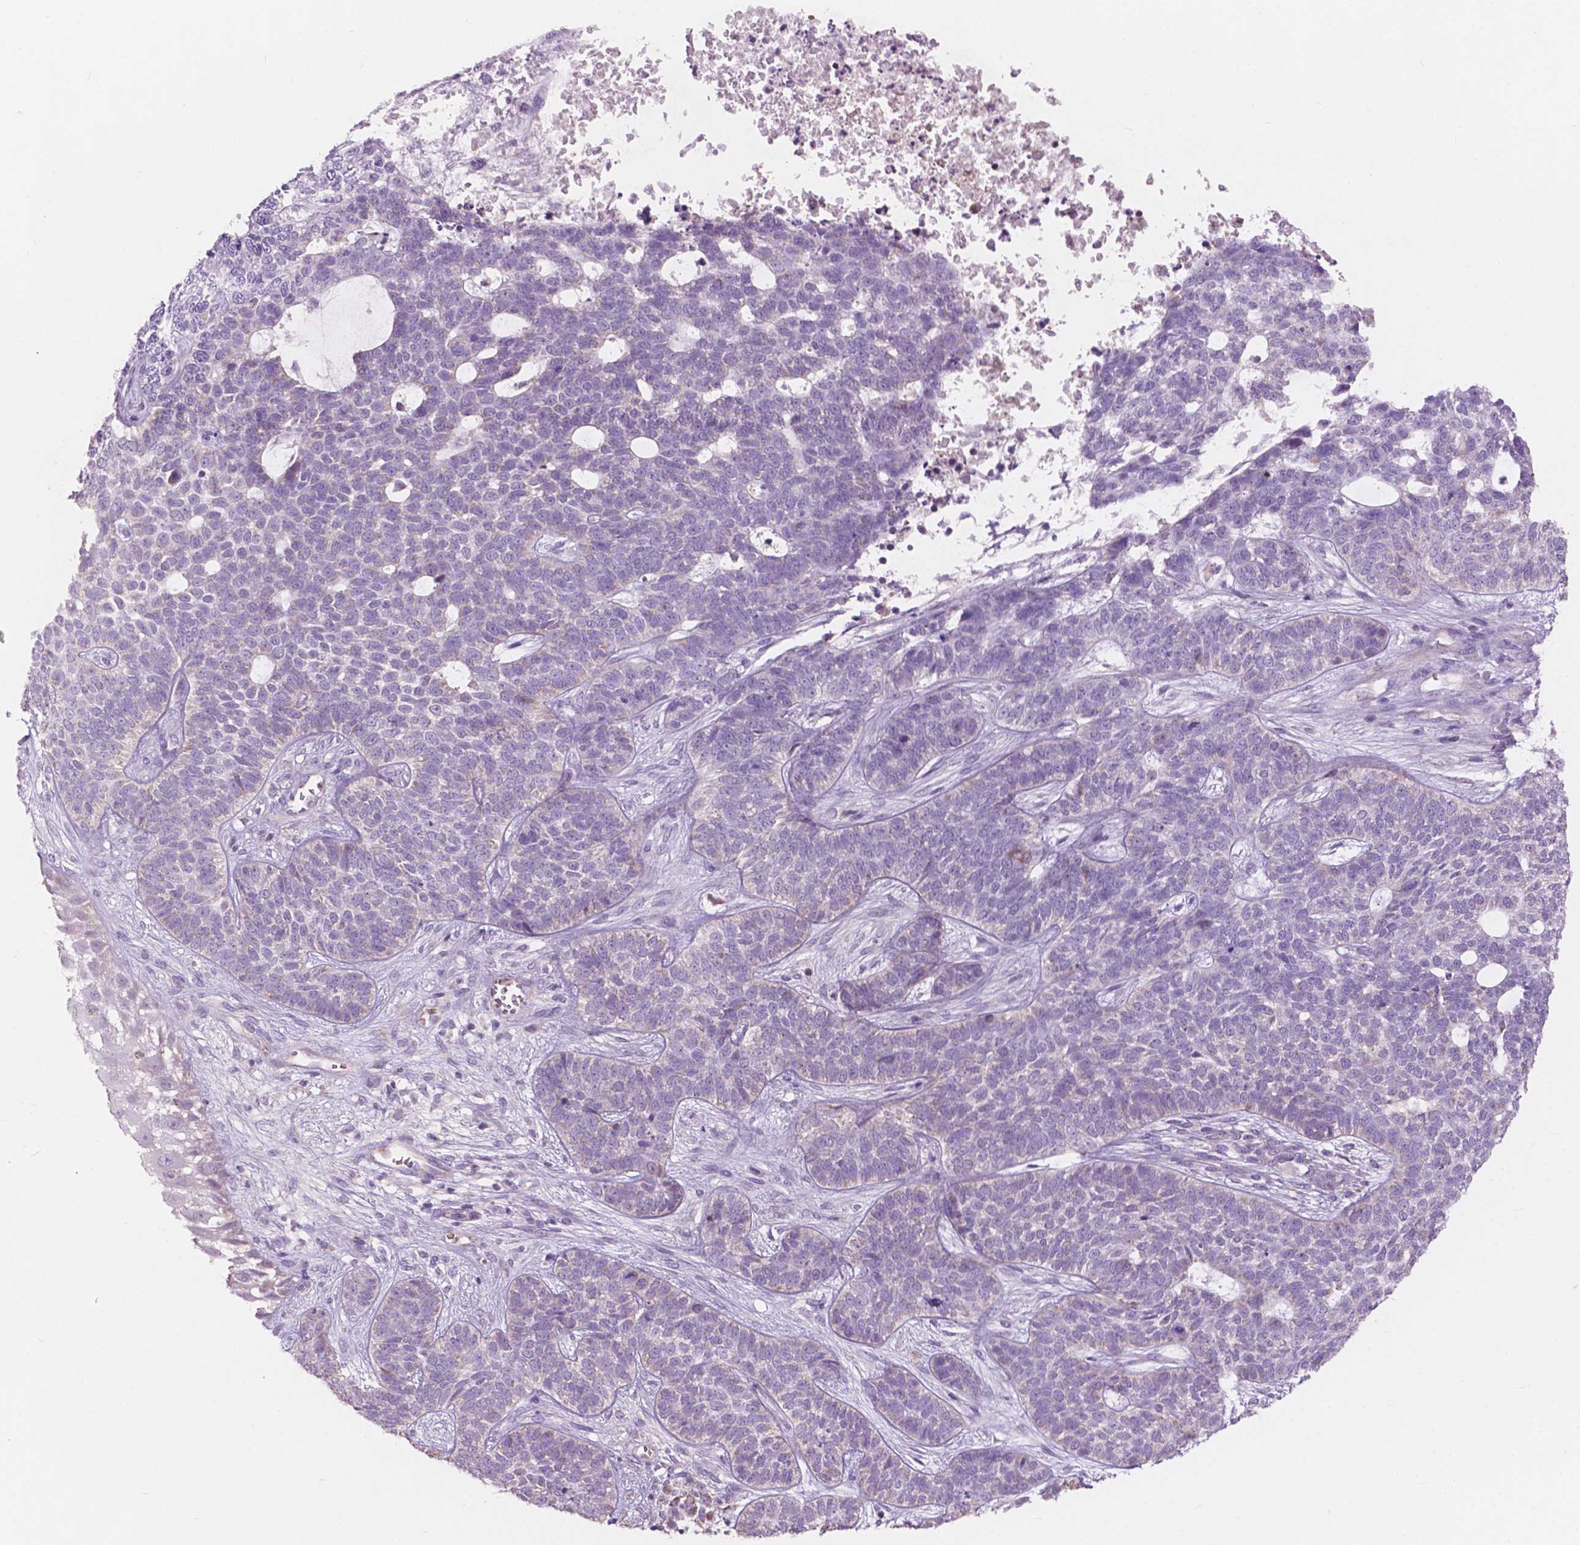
{"staining": {"intensity": "negative", "quantity": "none", "location": "none"}, "tissue": "skin cancer", "cell_type": "Tumor cells", "image_type": "cancer", "snomed": [{"axis": "morphology", "description": "Basal cell carcinoma"}, {"axis": "topography", "description": "Skin"}], "caption": "Immunohistochemical staining of human skin cancer demonstrates no significant staining in tumor cells.", "gene": "NDUFS1", "patient": {"sex": "female", "age": 69}}